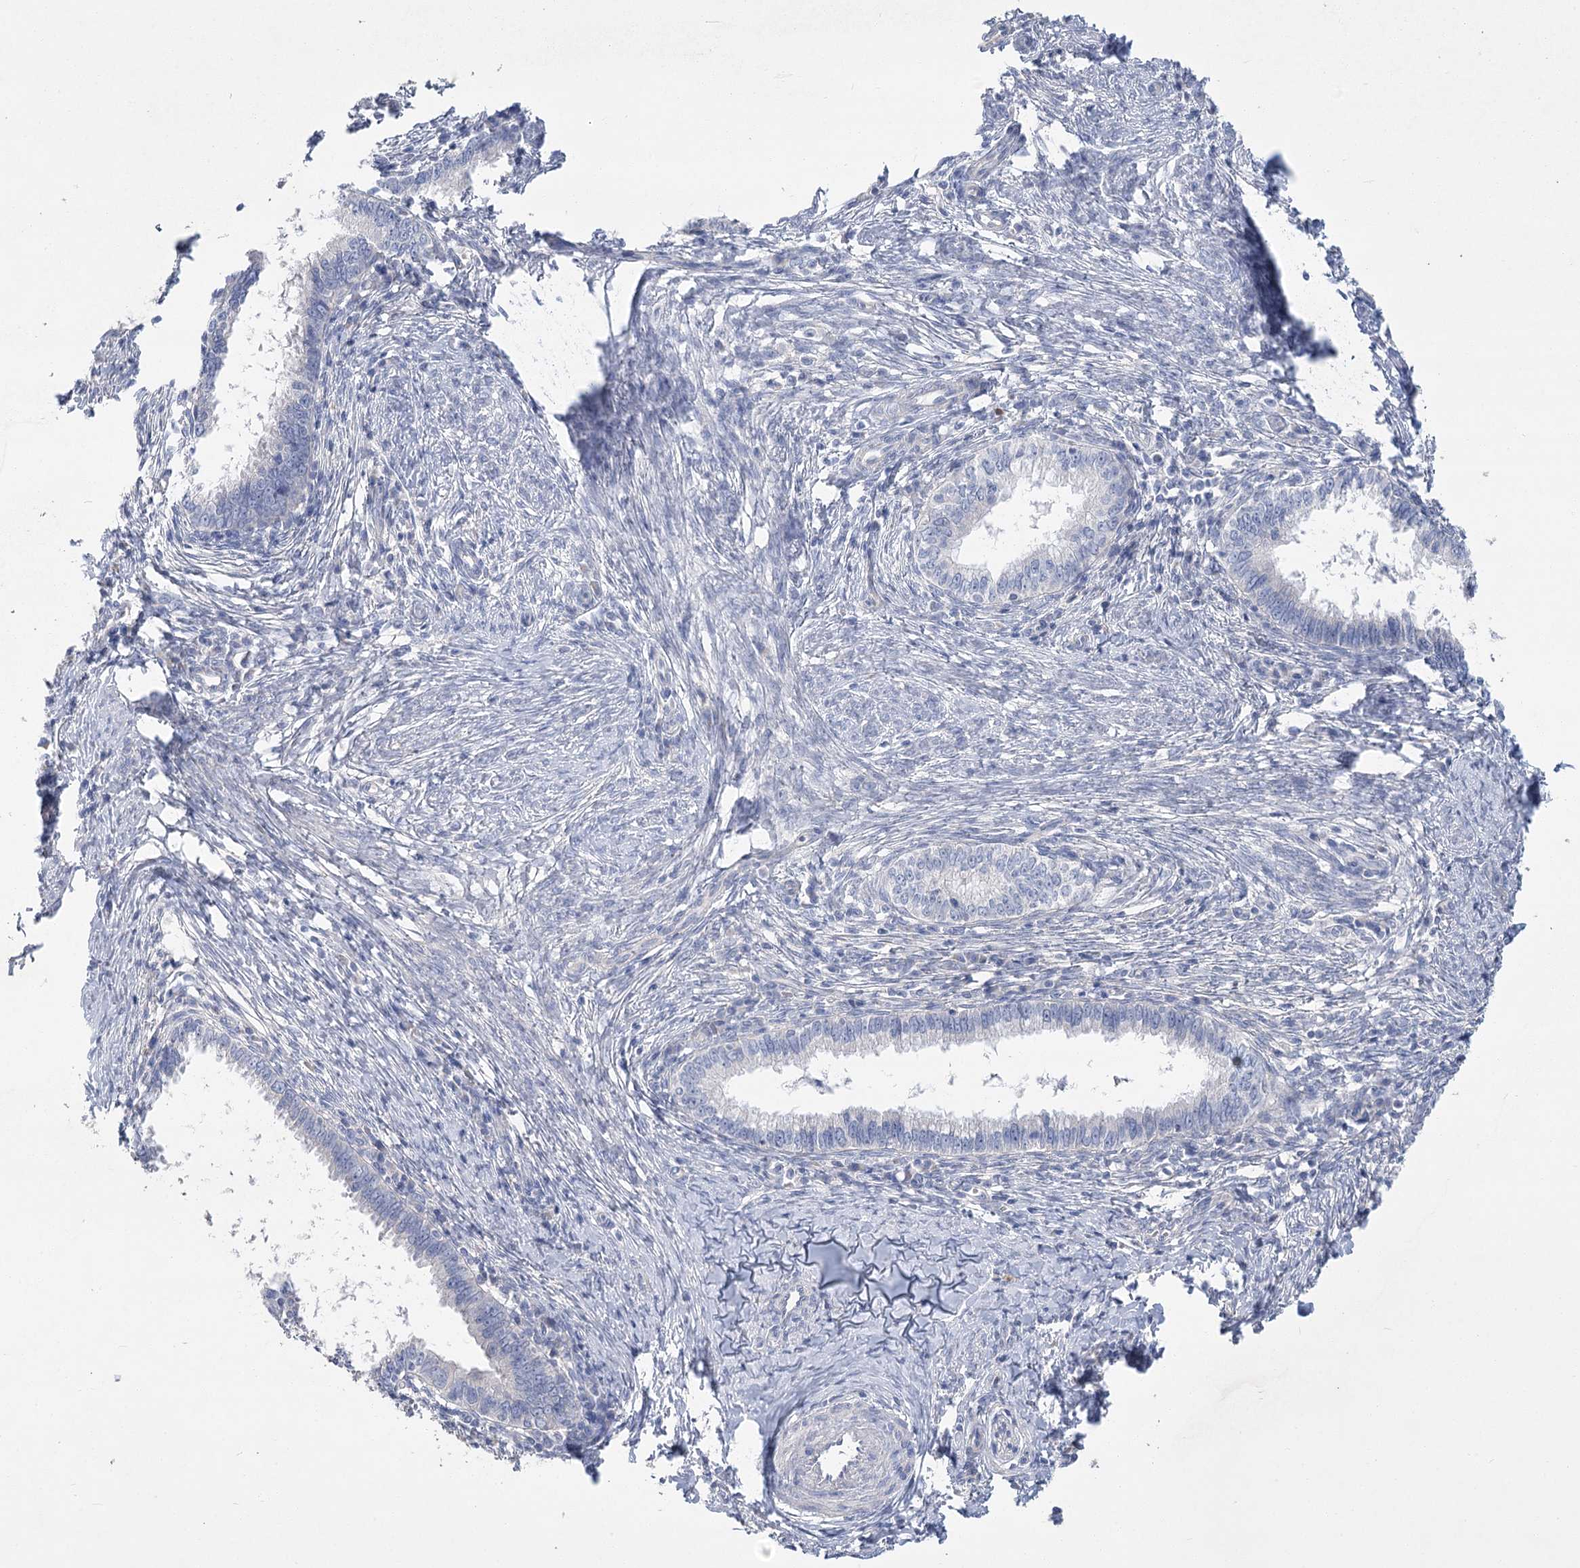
{"staining": {"intensity": "negative", "quantity": "none", "location": "none"}, "tissue": "cervical cancer", "cell_type": "Tumor cells", "image_type": "cancer", "snomed": [{"axis": "morphology", "description": "Adenocarcinoma, NOS"}, {"axis": "topography", "description": "Cervix"}], "caption": "Cervical cancer (adenocarcinoma) stained for a protein using immunohistochemistry reveals no positivity tumor cells.", "gene": "SLC9A3", "patient": {"sex": "female", "age": 36}}